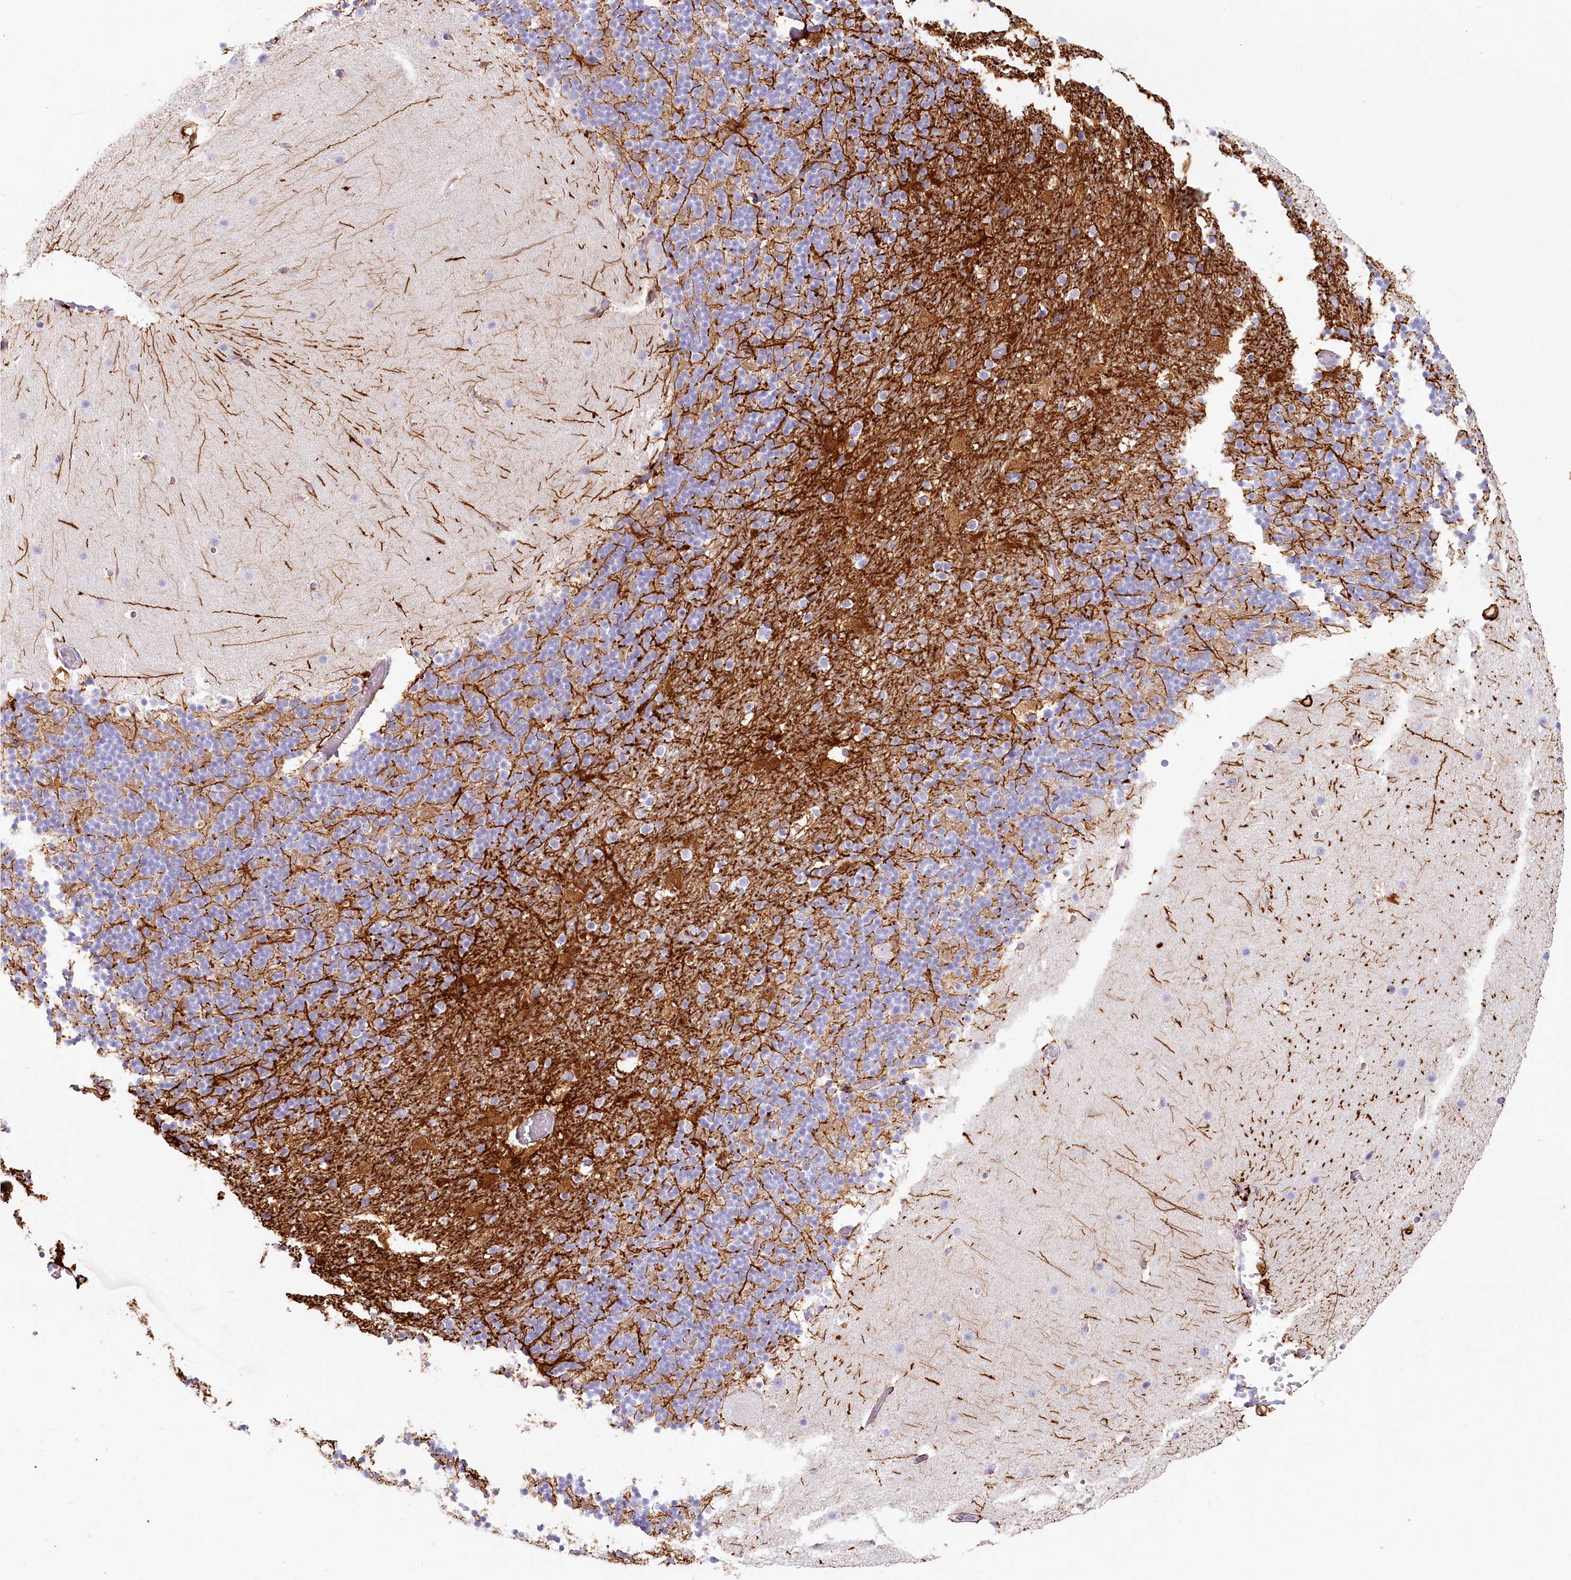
{"staining": {"intensity": "moderate", "quantity": "25%-75%", "location": "cytoplasmic/membranous"}, "tissue": "cerebellum", "cell_type": "Cells in granular layer", "image_type": "normal", "snomed": [{"axis": "morphology", "description": "Normal tissue, NOS"}, {"axis": "topography", "description": "Cerebellum"}], "caption": "Brown immunohistochemical staining in benign human cerebellum shows moderate cytoplasmic/membranous positivity in approximately 25%-75% of cells in granular layer. (DAB (3,3'-diaminobenzidine) IHC, brown staining for protein, blue staining for nuclei).", "gene": "IFIT5", "patient": {"sex": "male", "age": 57}}